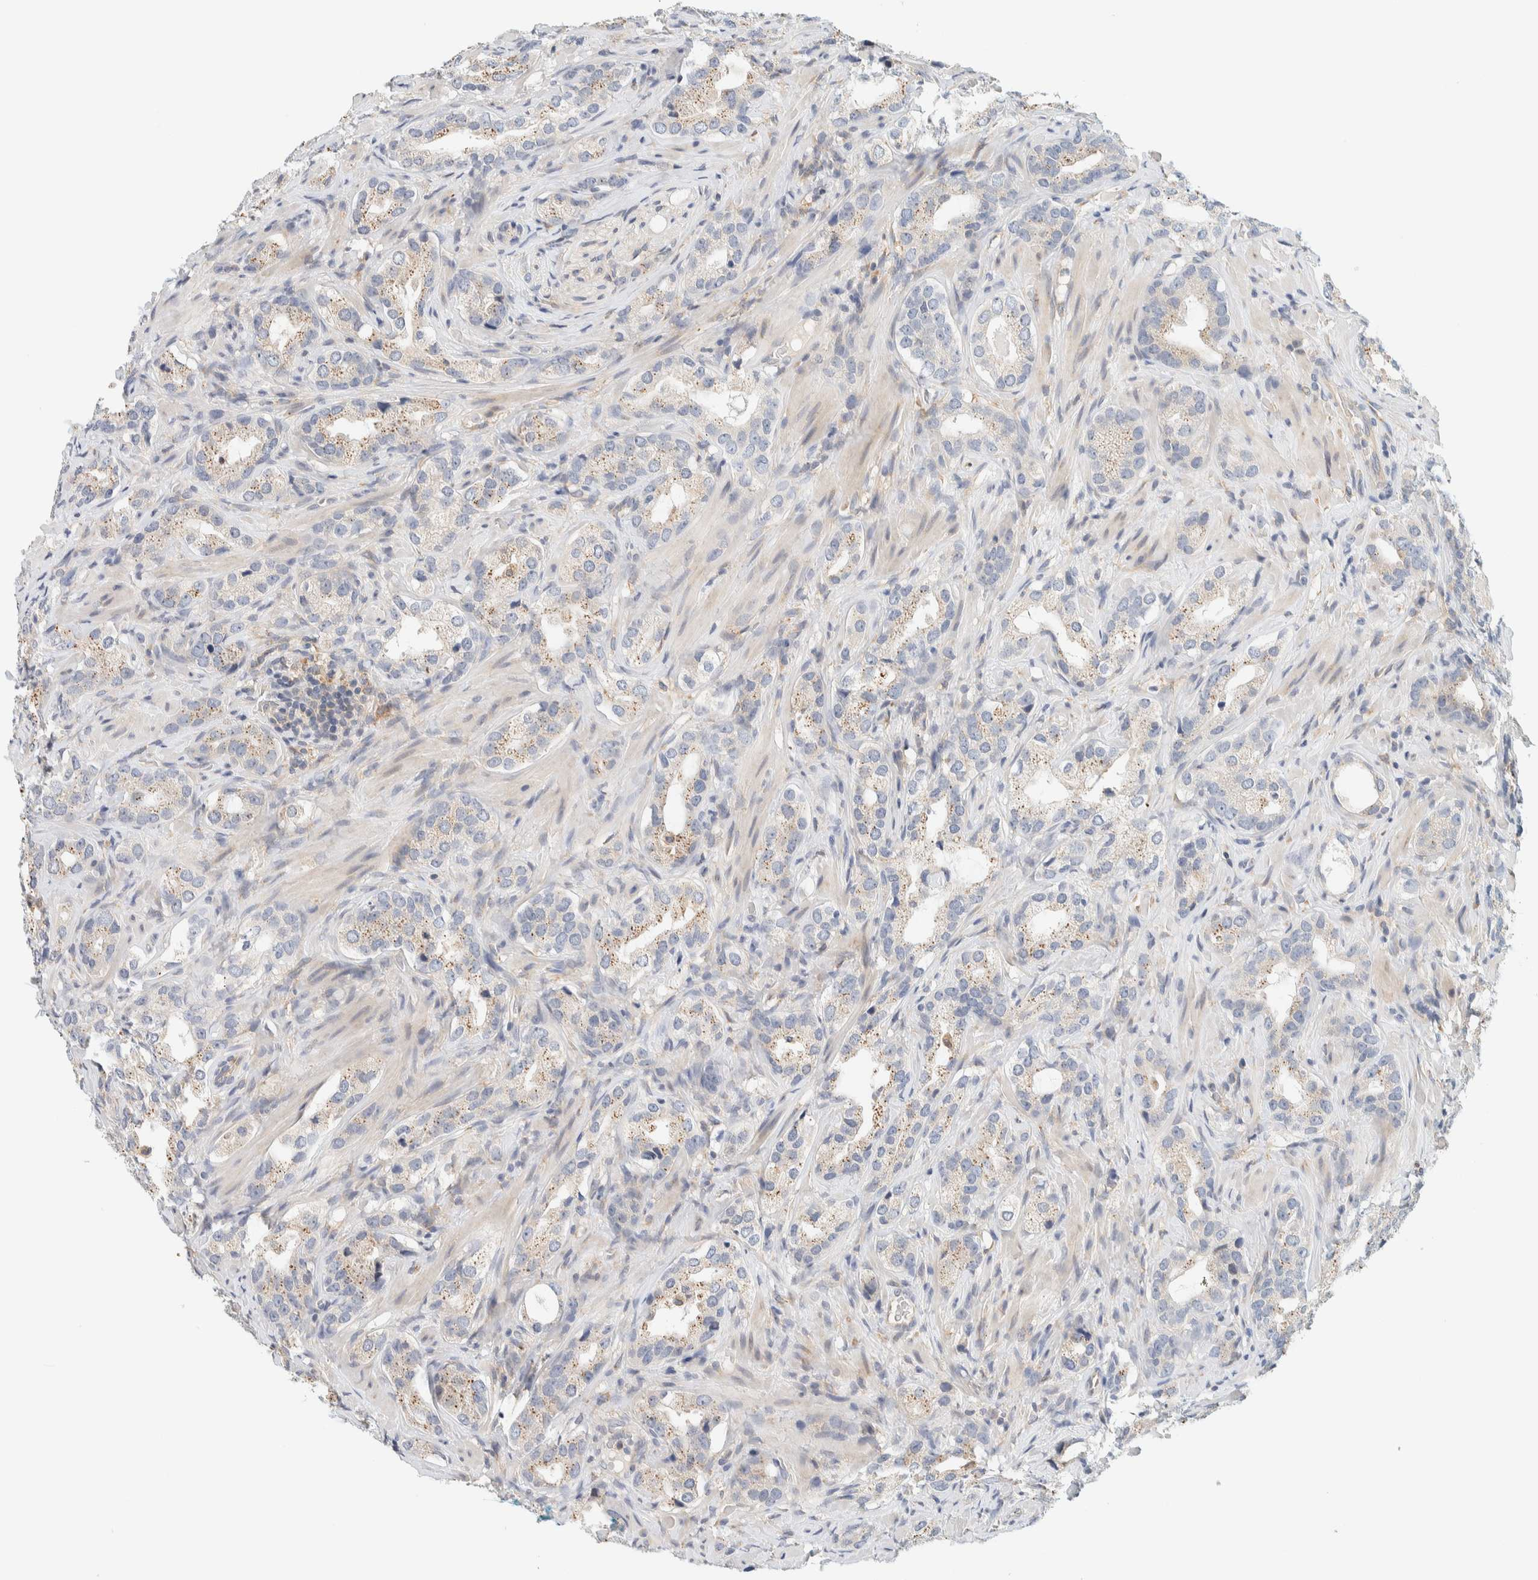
{"staining": {"intensity": "weak", "quantity": "25%-75%", "location": "cytoplasmic/membranous"}, "tissue": "prostate cancer", "cell_type": "Tumor cells", "image_type": "cancer", "snomed": [{"axis": "morphology", "description": "Adenocarcinoma, High grade"}, {"axis": "topography", "description": "Prostate"}], "caption": "The immunohistochemical stain shows weak cytoplasmic/membranous expression in tumor cells of high-grade adenocarcinoma (prostate) tissue.", "gene": "SUMF2", "patient": {"sex": "male", "age": 63}}